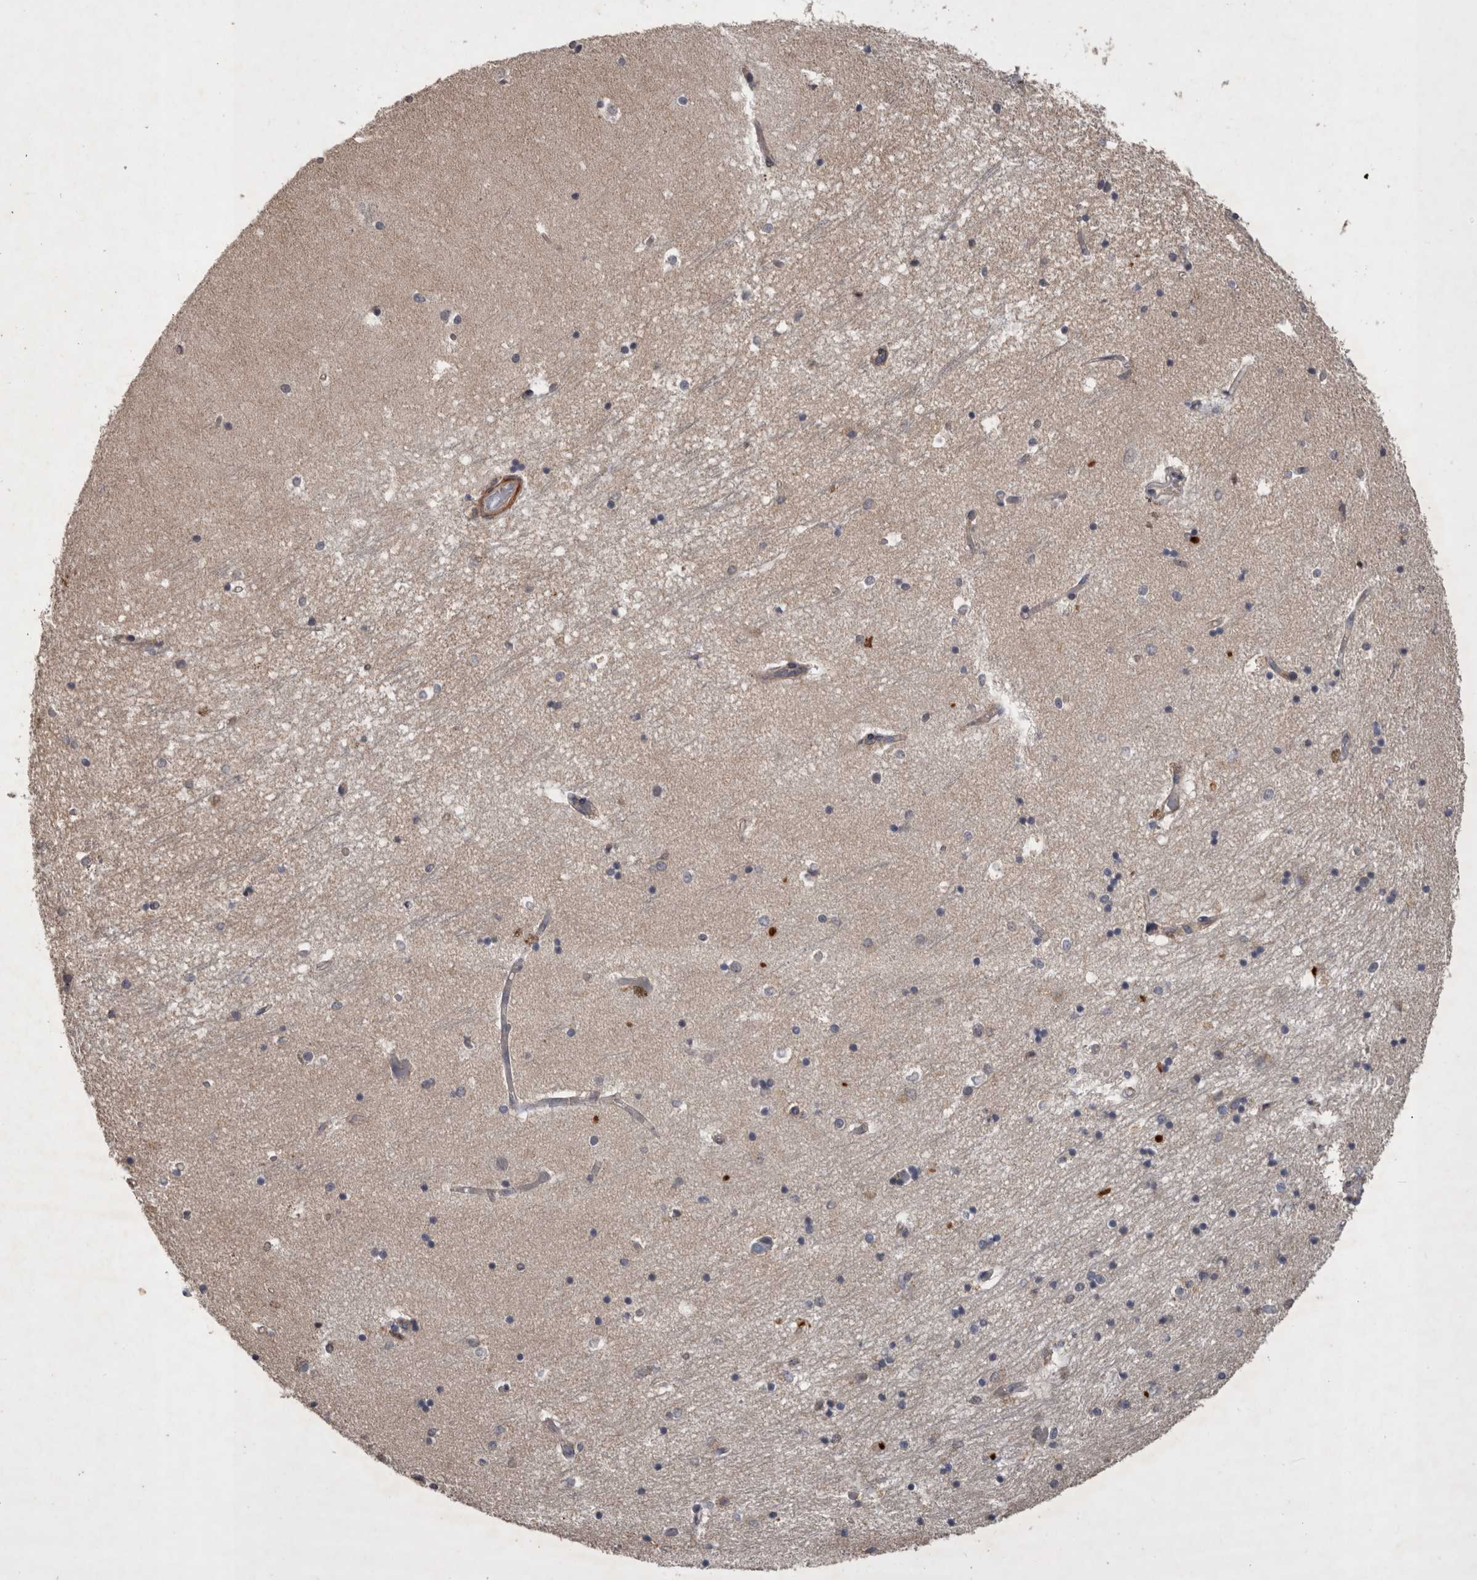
{"staining": {"intensity": "negative", "quantity": "none", "location": "none"}, "tissue": "hippocampus", "cell_type": "Glial cells", "image_type": "normal", "snomed": [{"axis": "morphology", "description": "Normal tissue, NOS"}, {"axis": "topography", "description": "Hippocampus"}], "caption": "Immunohistochemistry (IHC) histopathology image of benign hippocampus: human hippocampus stained with DAB (3,3'-diaminobenzidine) exhibits no significant protein expression in glial cells.", "gene": "SPATA48", "patient": {"sex": "male", "age": 45}}